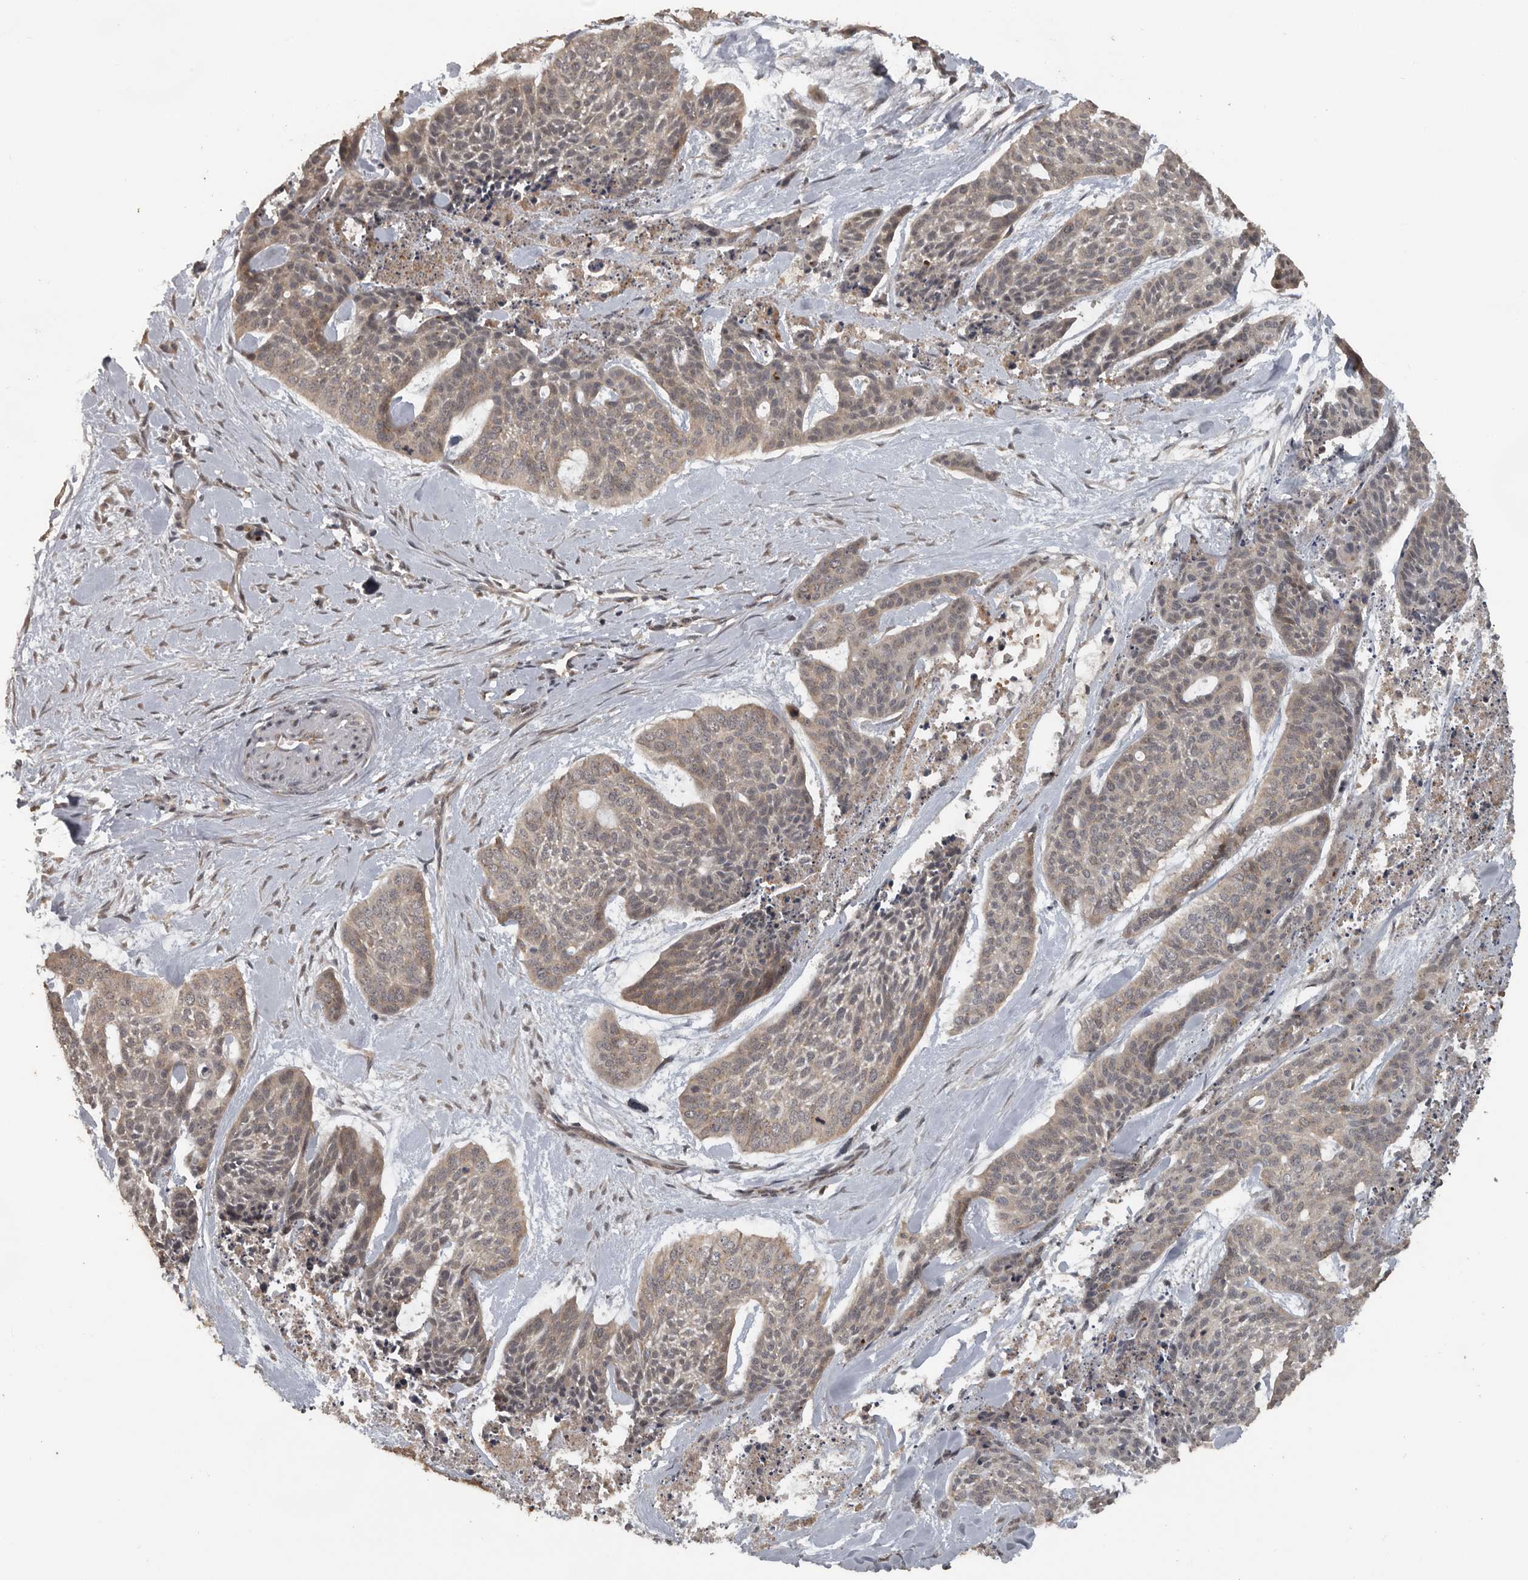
{"staining": {"intensity": "weak", "quantity": "<25%", "location": "cytoplasmic/membranous"}, "tissue": "skin cancer", "cell_type": "Tumor cells", "image_type": "cancer", "snomed": [{"axis": "morphology", "description": "Basal cell carcinoma"}, {"axis": "topography", "description": "Skin"}], "caption": "High power microscopy histopathology image of an immunohistochemistry histopathology image of basal cell carcinoma (skin), revealing no significant positivity in tumor cells.", "gene": "CEP350", "patient": {"sex": "female", "age": 64}}